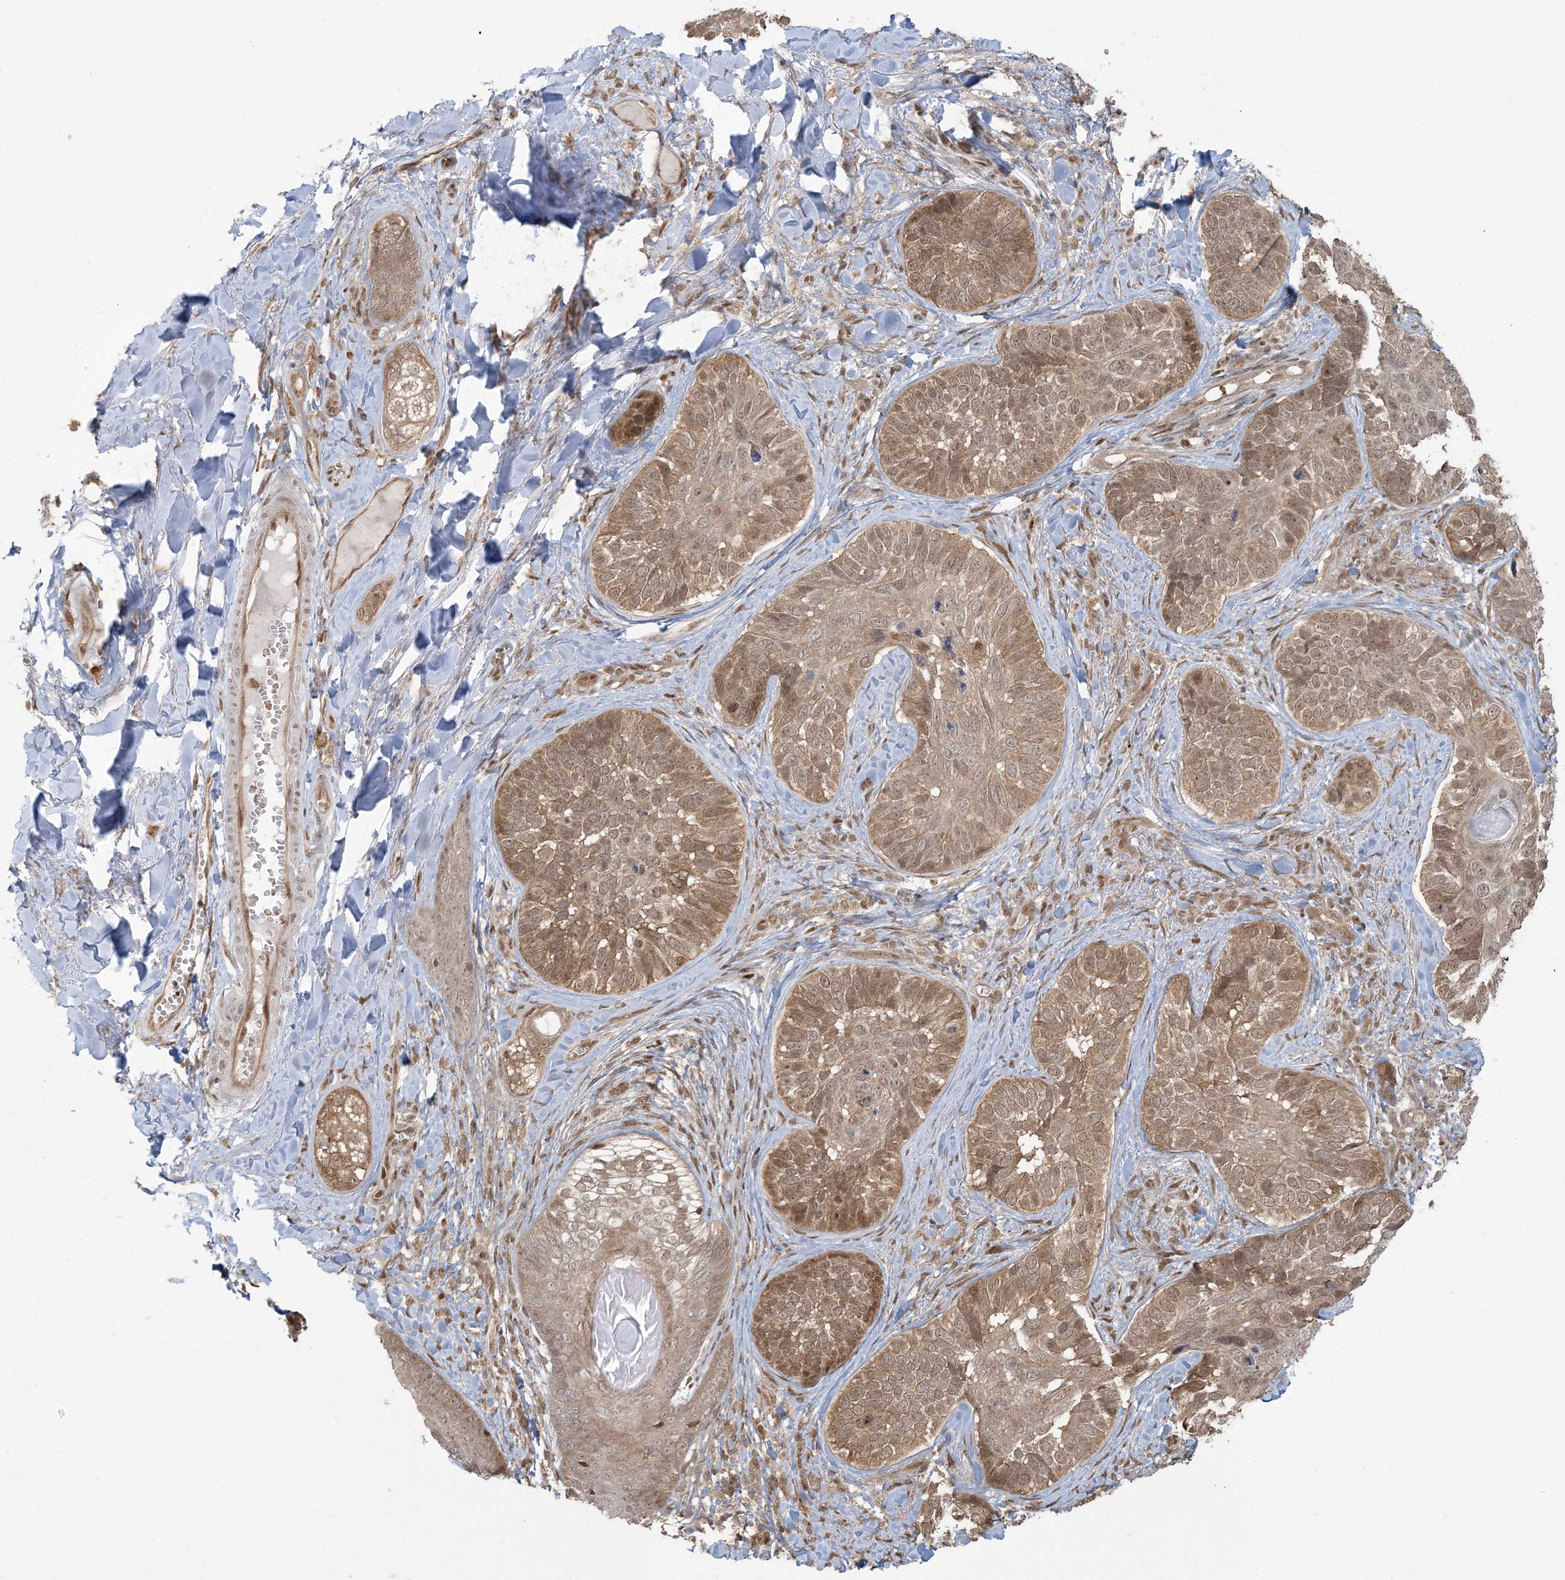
{"staining": {"intensity": "moderate", "quantity": ">75%", "location": "cytoplasmic/membranous"}, "tissue": "skin cancer", "cell_type": "Tumor cells", "image_type": "cancer", "snomed": [{"axis": "morphology", "description": "Basal cell carcinoma"}, {"axis": "topography", "description": "Skin"}], "caption": "The micrograph displays immunohistochemical staining of skin basal cell carcinoma. There is moderate cytoplasmic/membranous expression is present in about >75% of tumor cells. (IHC, brightfield microscopy, high magnification).", "gene": "ABCF3", "patient": {"sex": "male", "age": 62}}